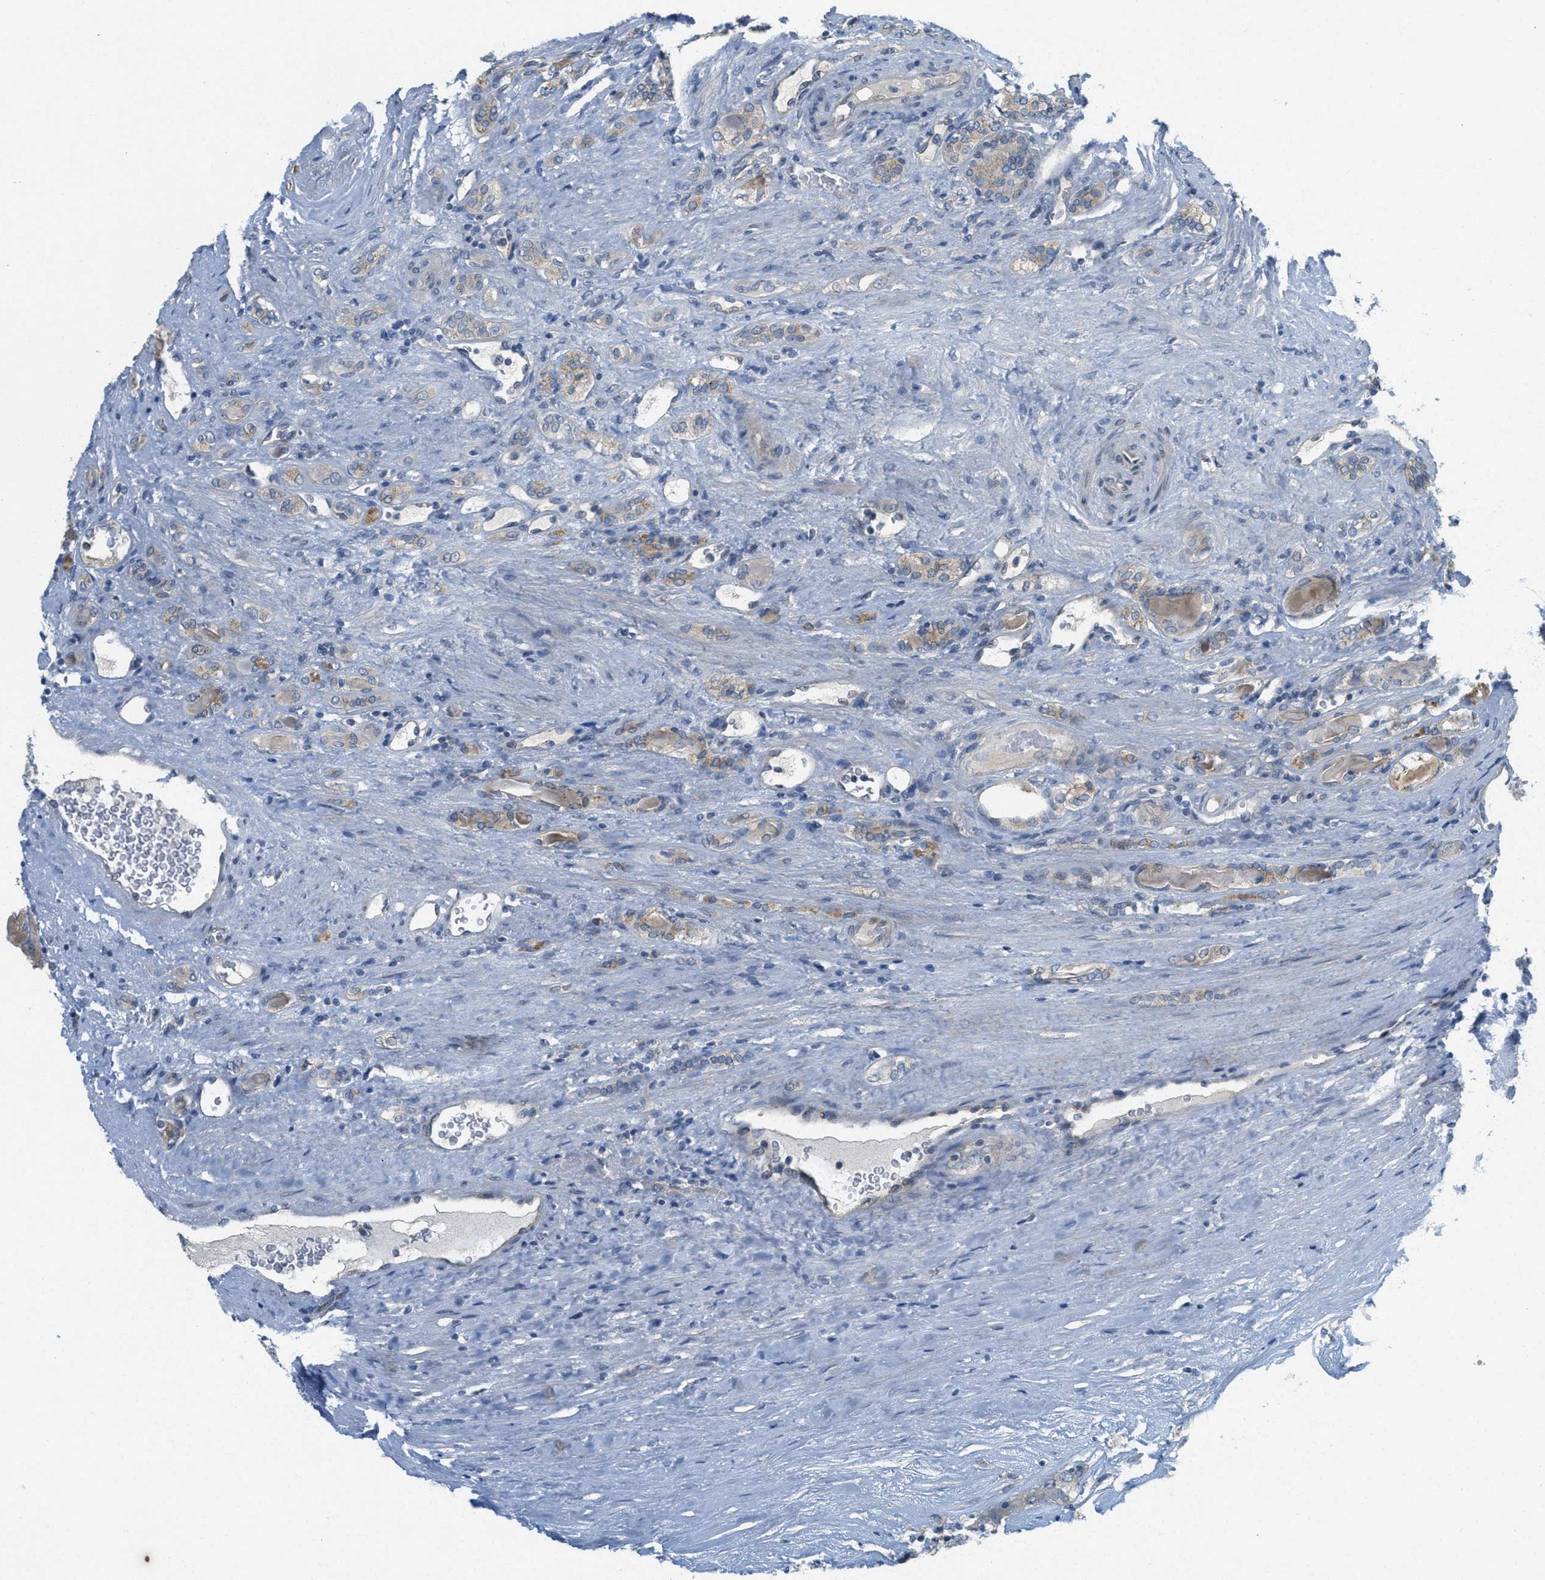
{"staining": {"intensity": "negative", "quantity": "none", "location": "none"}, "tissue": "renal cancer", "cell_type": "Tumor cells", "image_type": "cancer", "snomed": [{"axis": "morphology", "description": "Adenocarcinoma, NOS"}, {"axis": "topography", "description": "Kidney"}], "caption": "DAB (3,3'-diaminobenzidine) immunohistochemical staining of adenocarcinoma (renal) demonstrates no significant staining in tumor cells. The staining is performed using DAB (3,3'-diaminobenzidine) brown chromogen with nuclei counter-stained in using hematoxylin.", "gene": "ZFYVE9", "patient": {"sex": "male", "age": 46}}